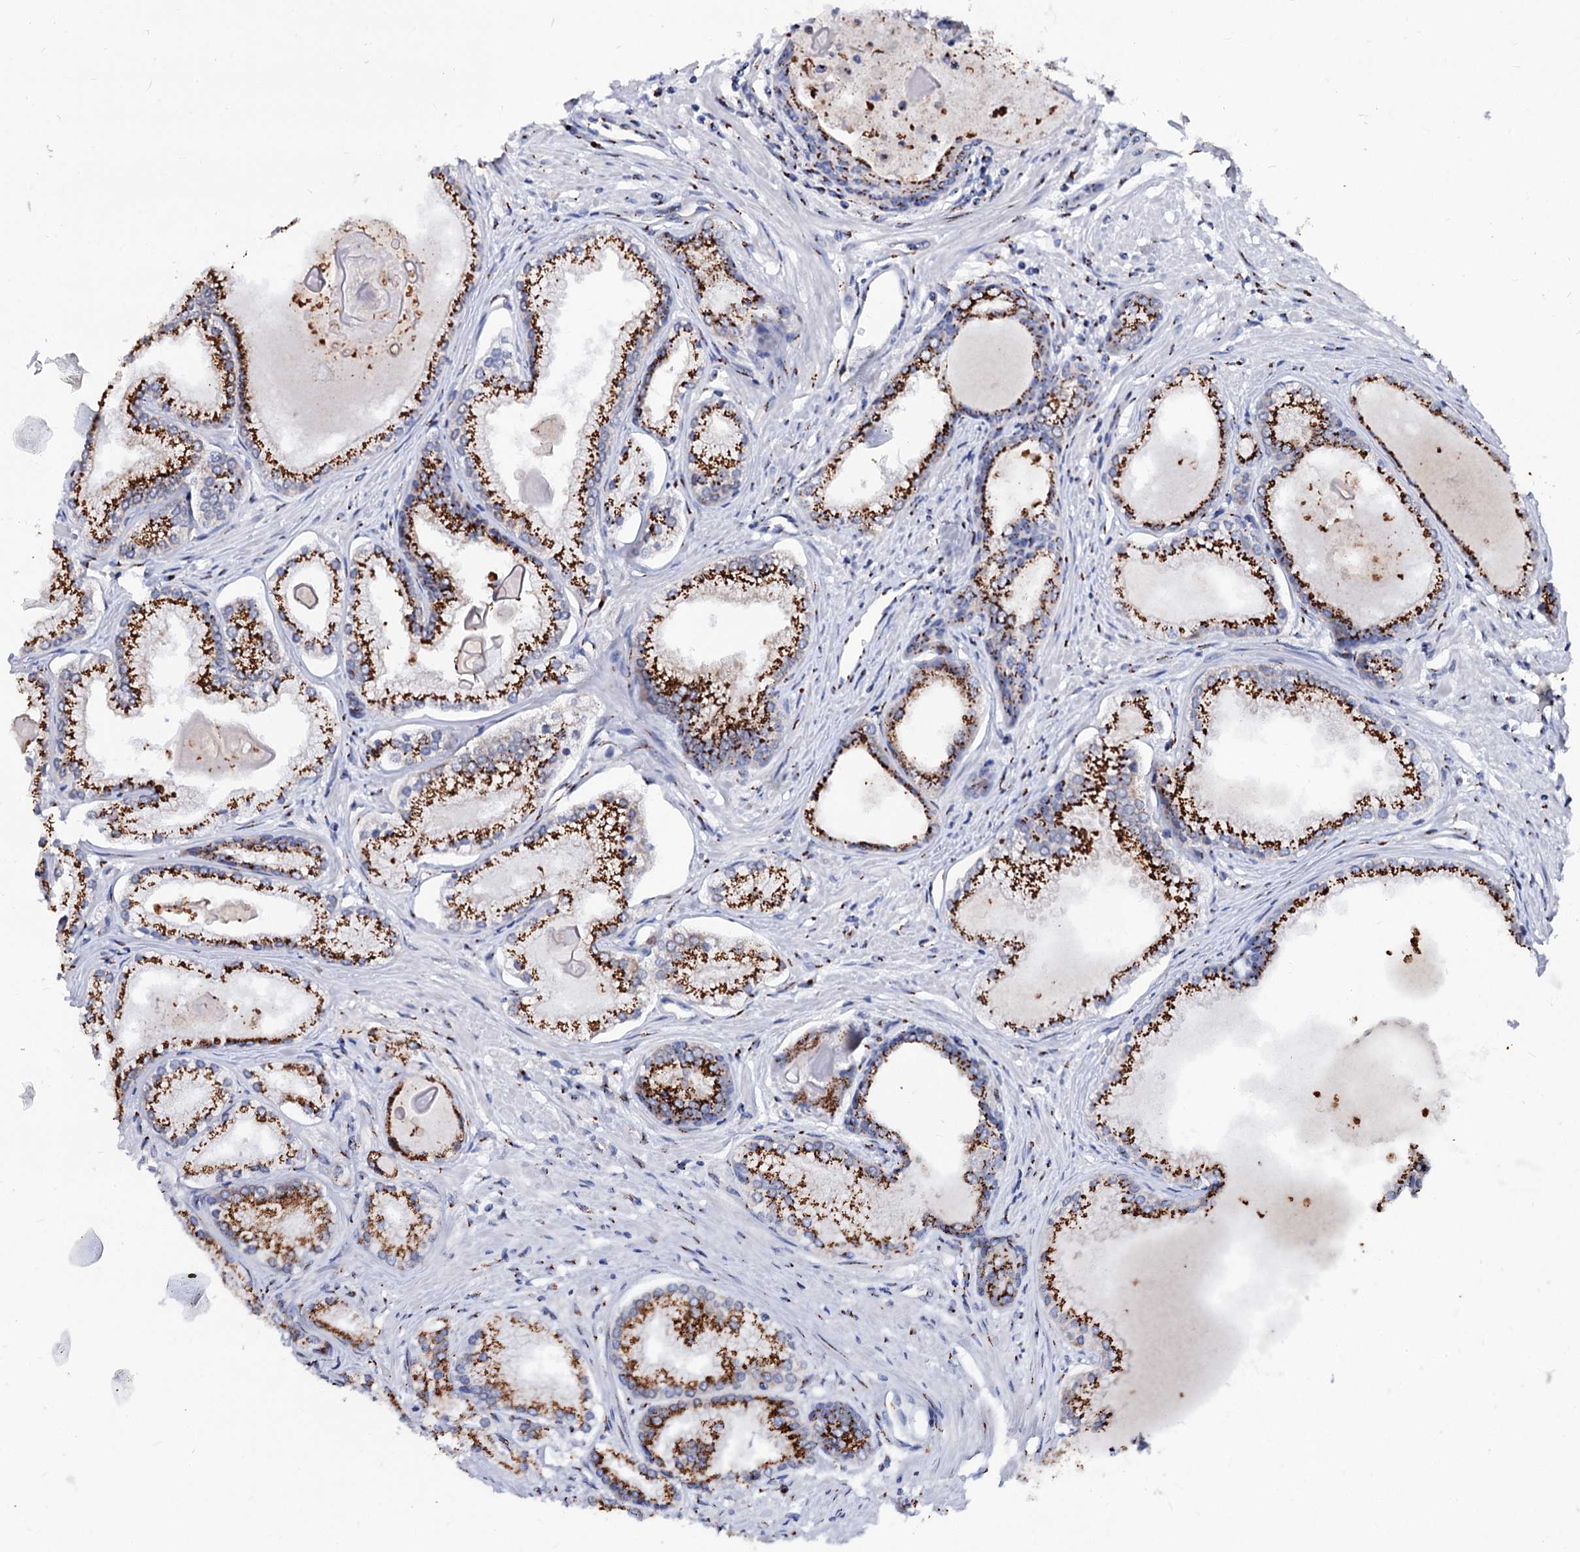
{"staining": {"intensity": "strong", "quantity": ">75%", "location": "cytoplasmic/membranous"}, "tissue": "prostate cancer", "cell_type": "Tumor cells", "image_type": "cancer", "snomed": [{"axis": "morphology", "description": "Adenocarcinoma, High grade"}, {"axis": "topography", "description": "Prostate"}], "caption": "Protein expression by immunohistochemistry (IHC) reveals strong cytoplasmic/membranous positivity in about >75% of tumor cells in prostate cancer. The staining was performed using DAB (3,3'-diaminobenzidine), with brown indicating positive protein expression. Nuclei are stained blue with hematoxylin.", "gene": "TM9SF3", "patient": {"sex": "male", "age": 68}}